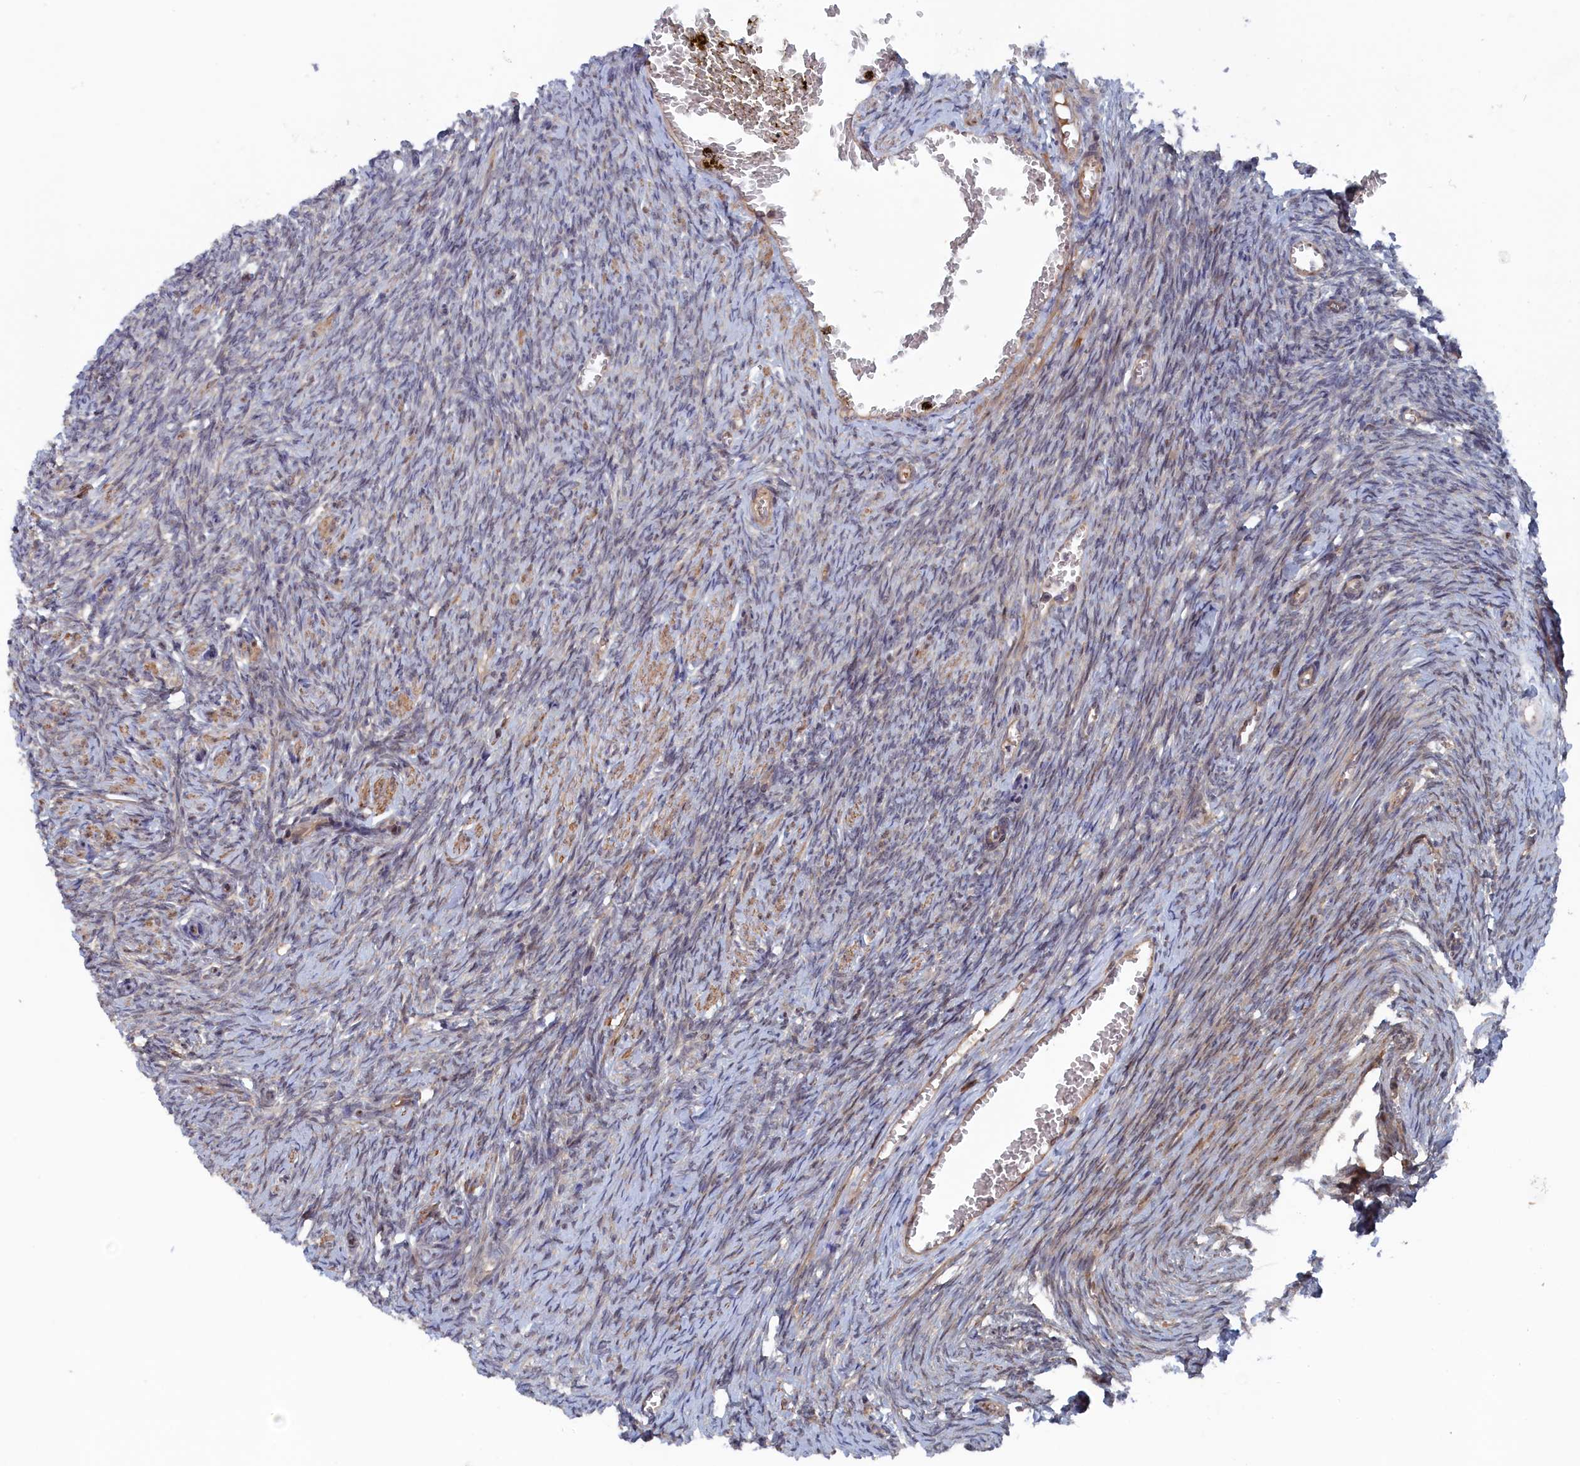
{"staining": {"intensity": "moderate", "quantity": ">75%", "location": "nuclear"}, "tissue": "ovary", "cell_type": "Follicle cells", "image_type": "normal", "snomed": [{"axis": "morphology", "description": "Normal tissue, NOS"}, {"axis": "topography", "description": "Ovary"}], "caption": "Immunohistochemical staining of benign human ovary exhibits medium levels of moderate nuclear positivity in approximately >75% of follicle cells. (Brightfield microscopy of DAB IHC at high magnification).", "gene": "ELOVL6", "patient": {"sex": "female", "age": 44}}